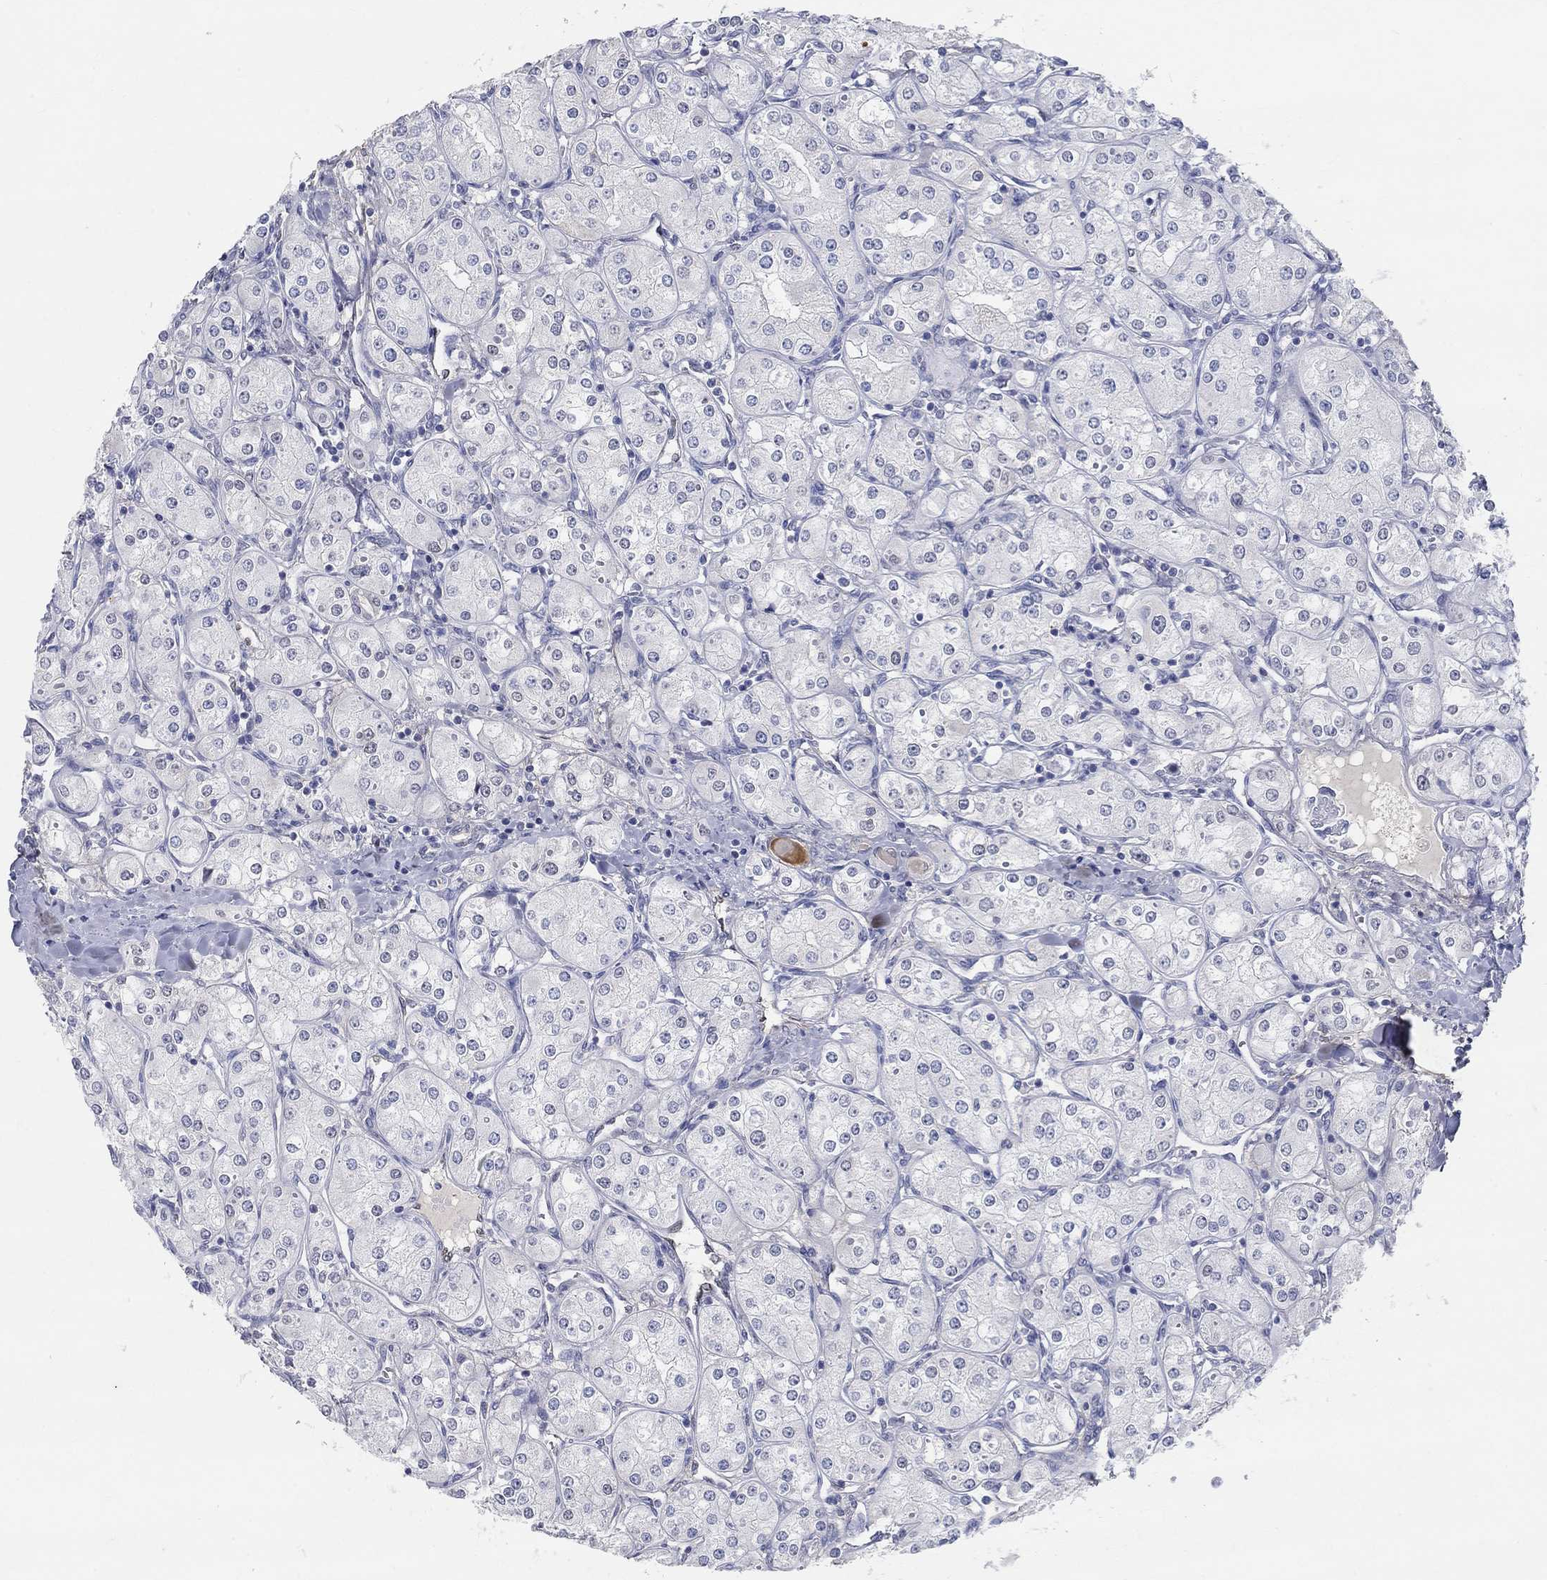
{"staining": {"intensity": "negative", "quantity": "none", "location": "none"}, "tissue": "renal cancer", "cell_type": "Tumor cells", "image_type": "cancer", "snomed": [{"axis": "morphology", "description": "Adenocarcinoma, NOS"}, {"axis": "topography", "description": "Kidney"}], "caption": "Human renal adenocarcinoma stained for a protein using immunohistochemistry (IHC) reveals no staining in tumor cells.", "gene": "FGF2", "patient": {"sex": "male", "age": 77}}